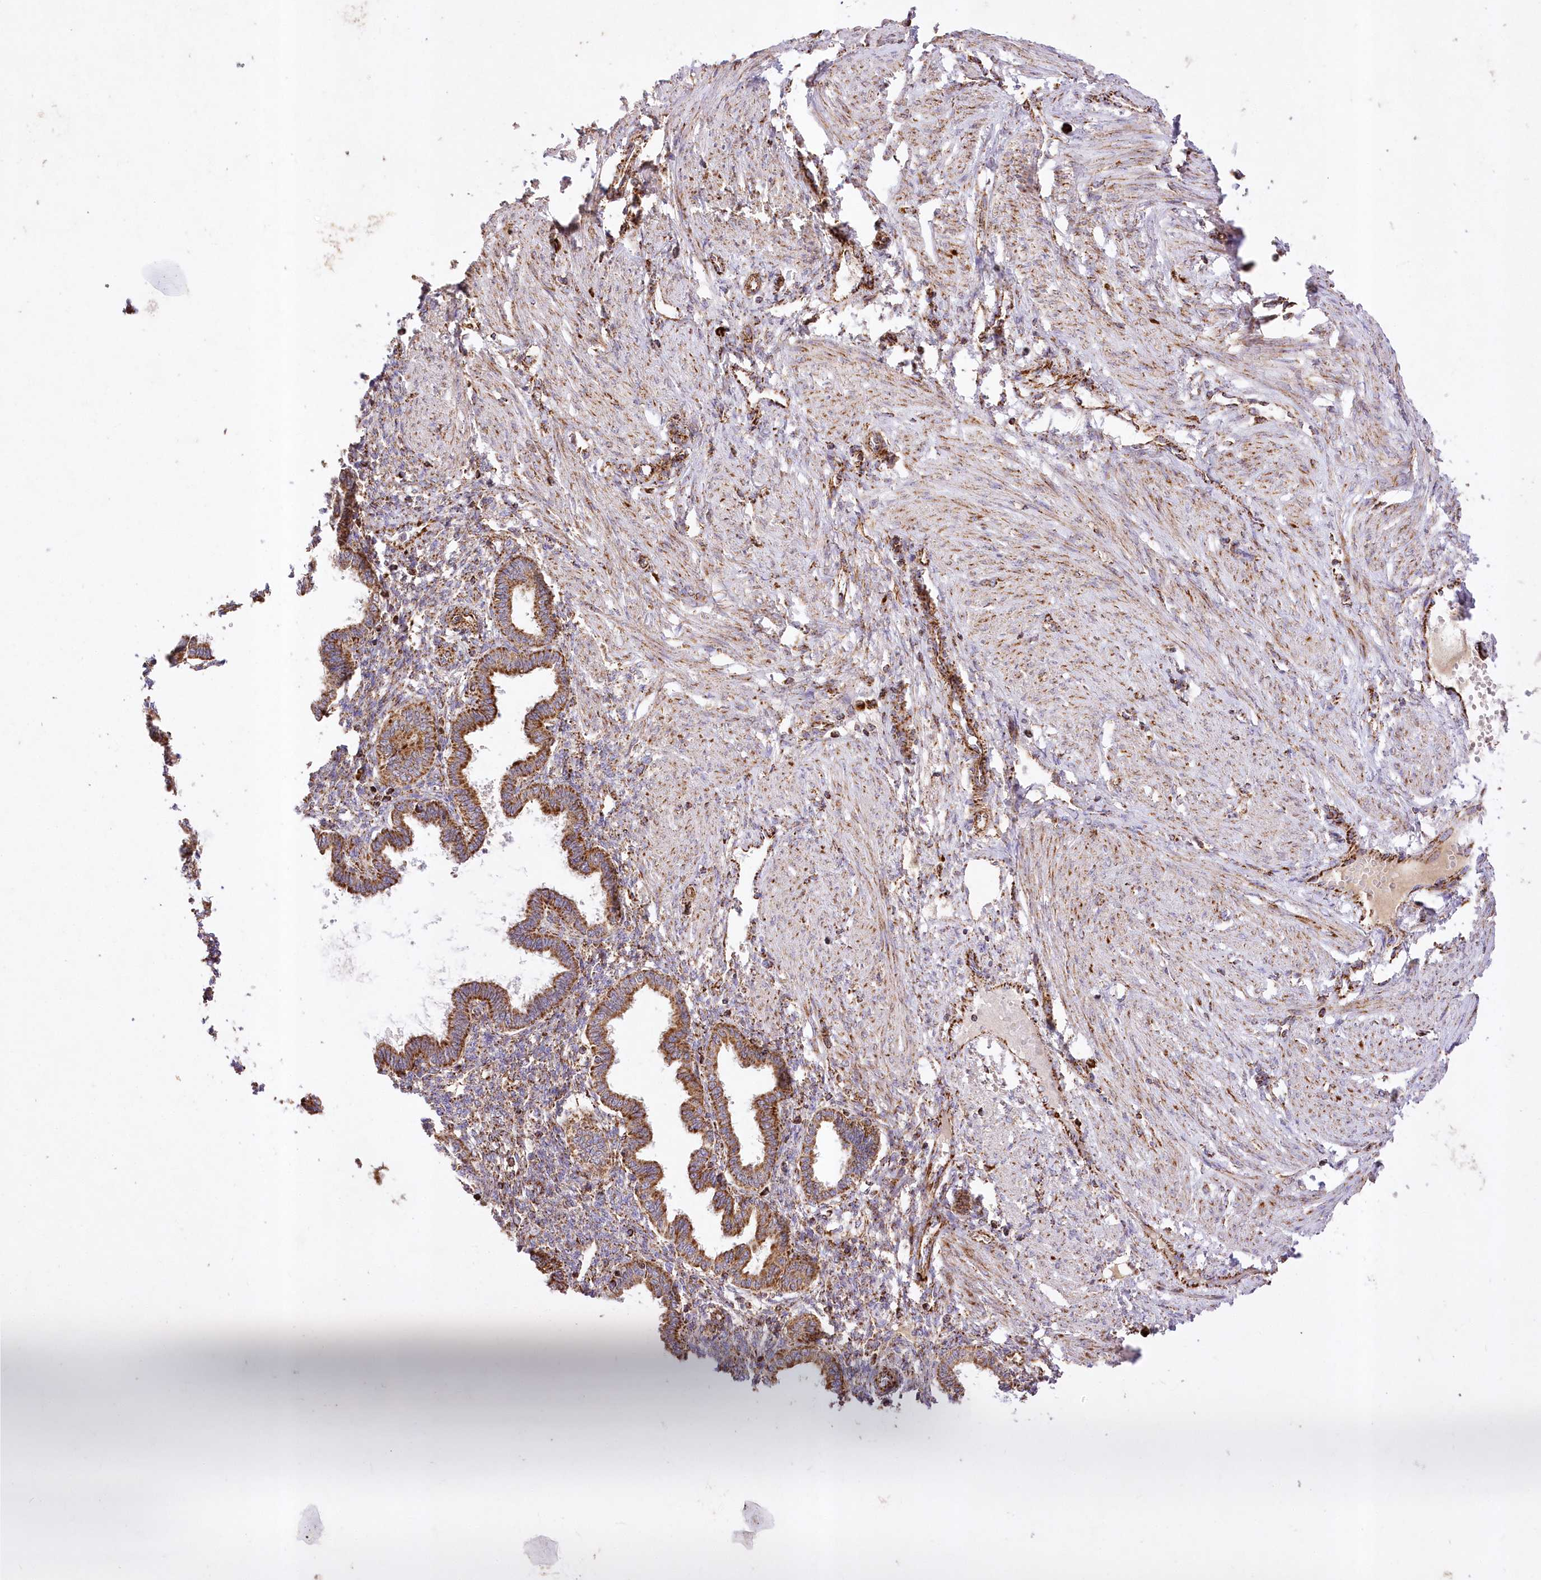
{"staining": {"intensity": "moderate", "quantity": ">75%", "location": "cytoplasmic/membranous"}, "tissue": "endometrium", "cell_type": "Cells in endometrial stroma", "image_type": "normal", "snomed": [{"axis": "morphology", "description": "Normal tissue, NOS"}, {"axis": "topography", "description": "Endometrium"}], "caption": "Protein analysis of unremarkable endometrium reveals moderate cytoplasmic/membranous staining in approximately >75% of cells in endometrial stroma. Using DAB (3,3'-diaminobenzidine) (brown) and hematoxylin (blue) stains, captured at high magnification using brightfield microscopy.", "gene": "ASNSD1", "patient": {"sex": "female", "age": 33}}